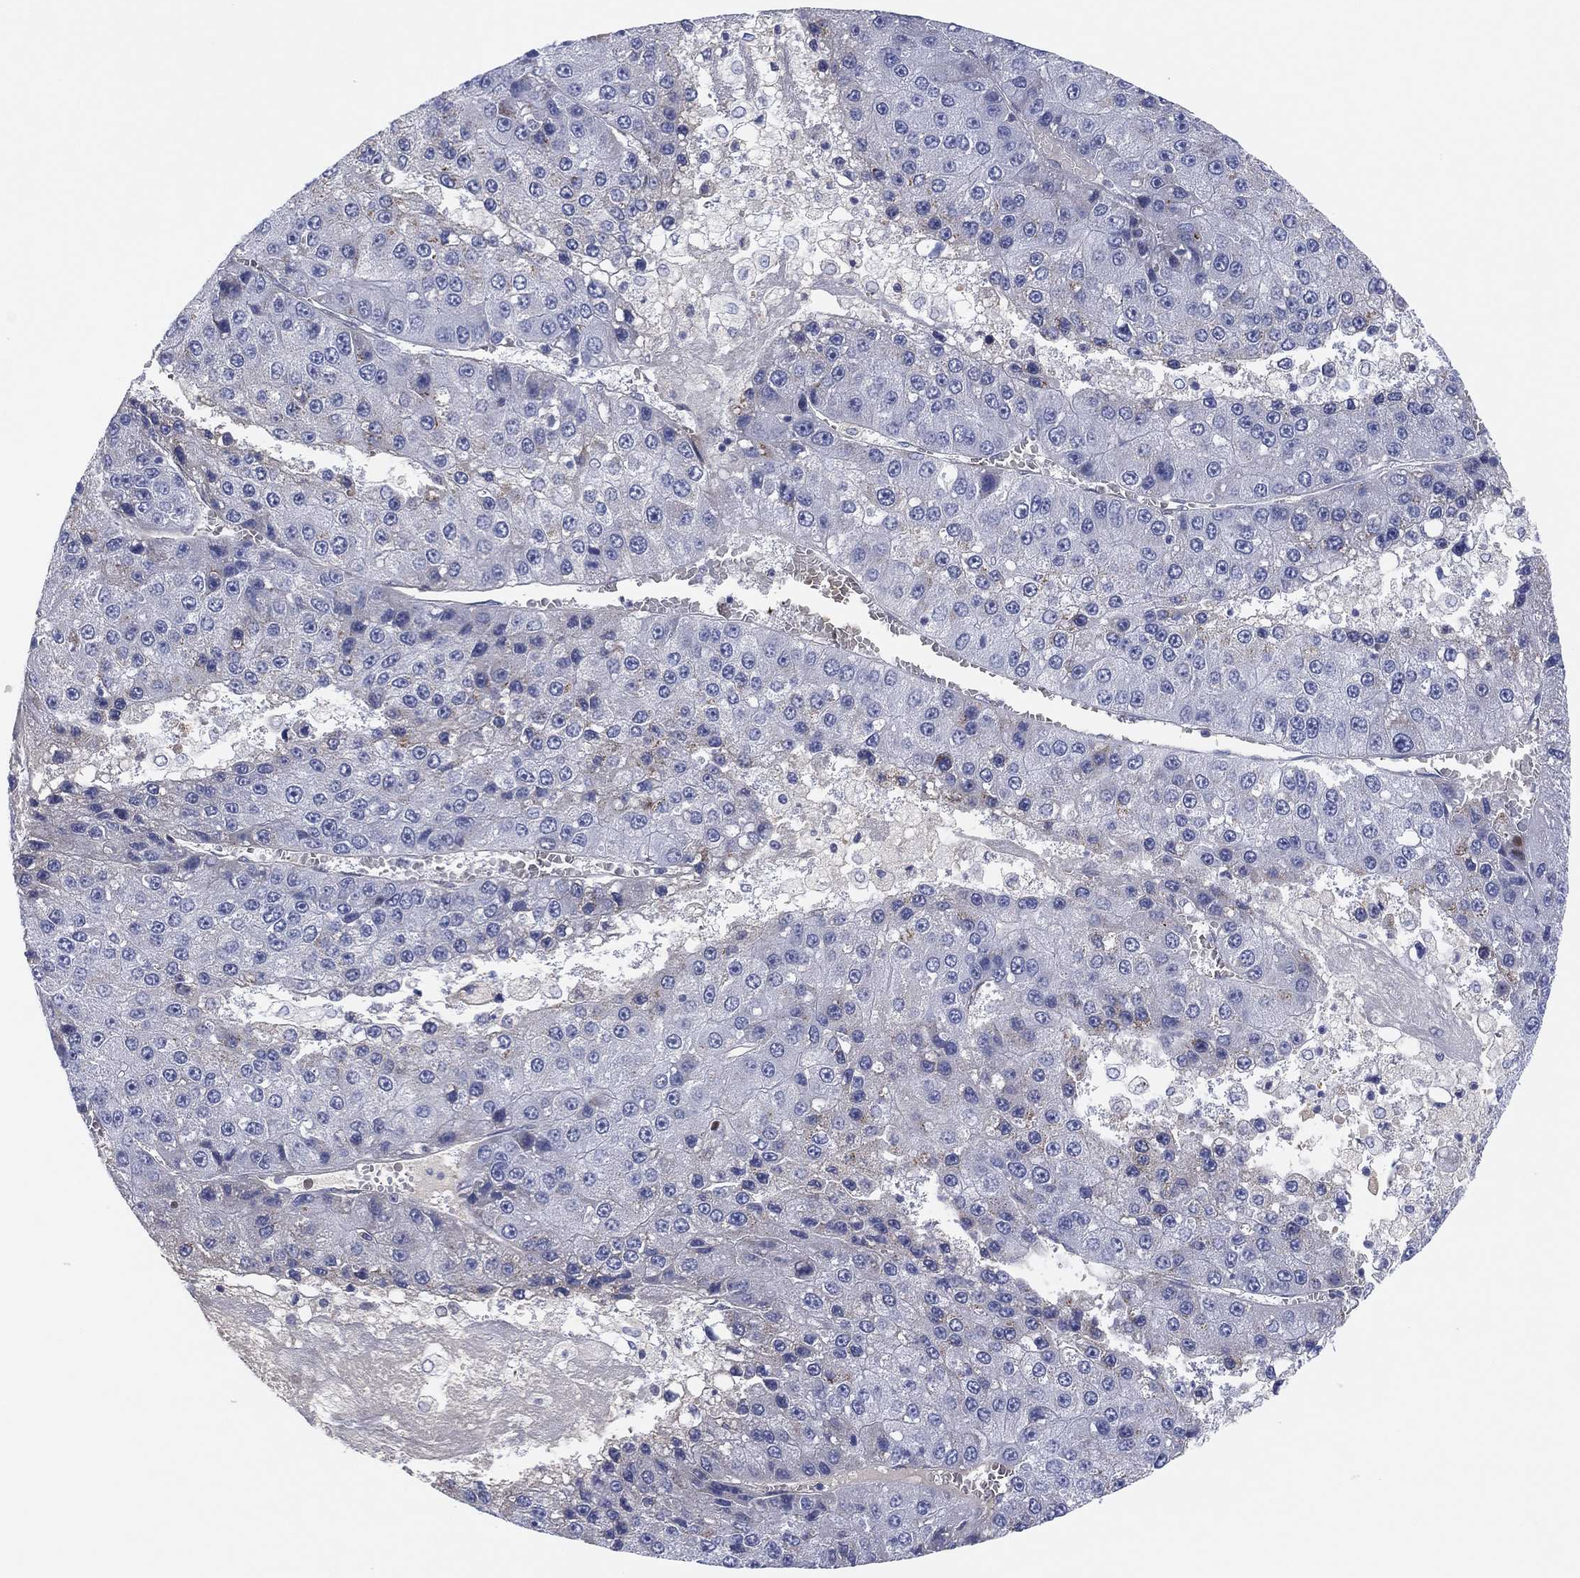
{"staining": {"intensity": "negative", "quantity": "none", "location": "none"}, "tissue": "liver cancer", "cell_type": "Tumor cells", "image_type": "cancer", "snomed": [{"axis": "morphology", "description": "Carcinoma, Hepatocellular, NOS"}, {"axis": "topography", "description": "Liver"}], "caption": "Protein analysis of hepatocellular carcinoma (liver) exhibits no significant expression in tumor cells.", "gene": "MLF1", "patient": {"sex": "female", "age": 73}}